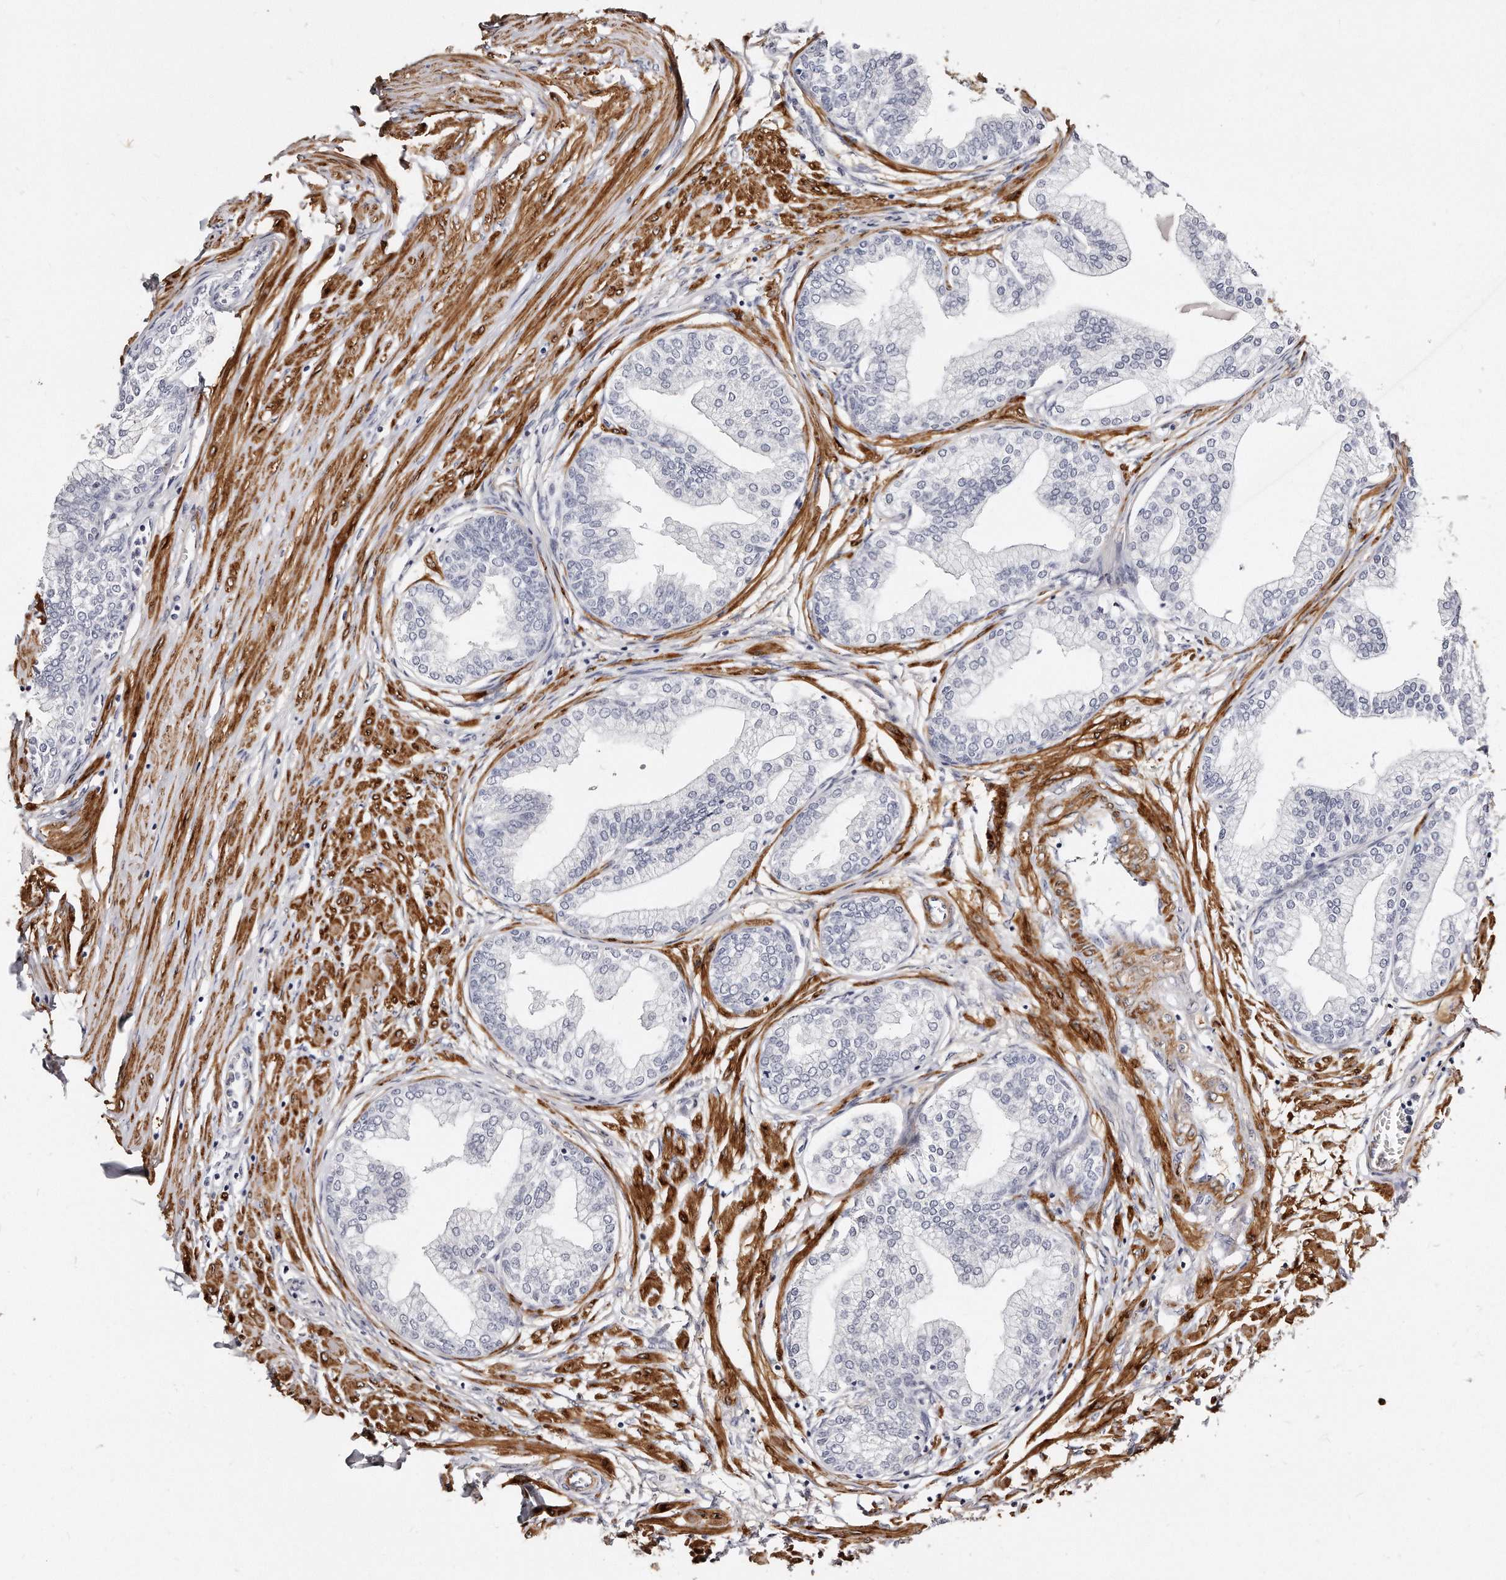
{"staining": {"intensity": "negative", "quantity": "none", "location": "none"}, "tissue": "prostate", "cell_type": "Glandular cells", "image_type": "normal", "snomed": [{"axis": "morphology", "description": "Normal tissue, NOS"}, {"axis": "morphology", "description": "Urothelial carcinoma, Low grade"}, {"axis": "topography", "description": "Urinary bladder"}, {"axis": "topography", "description": "Prostate"}], "caption": "Histopathology image shows no protein positivity in glandular cells of unremarkable prostate.", "gene": "LMOD1", "patient": {"sex": "male", "age": 60}}